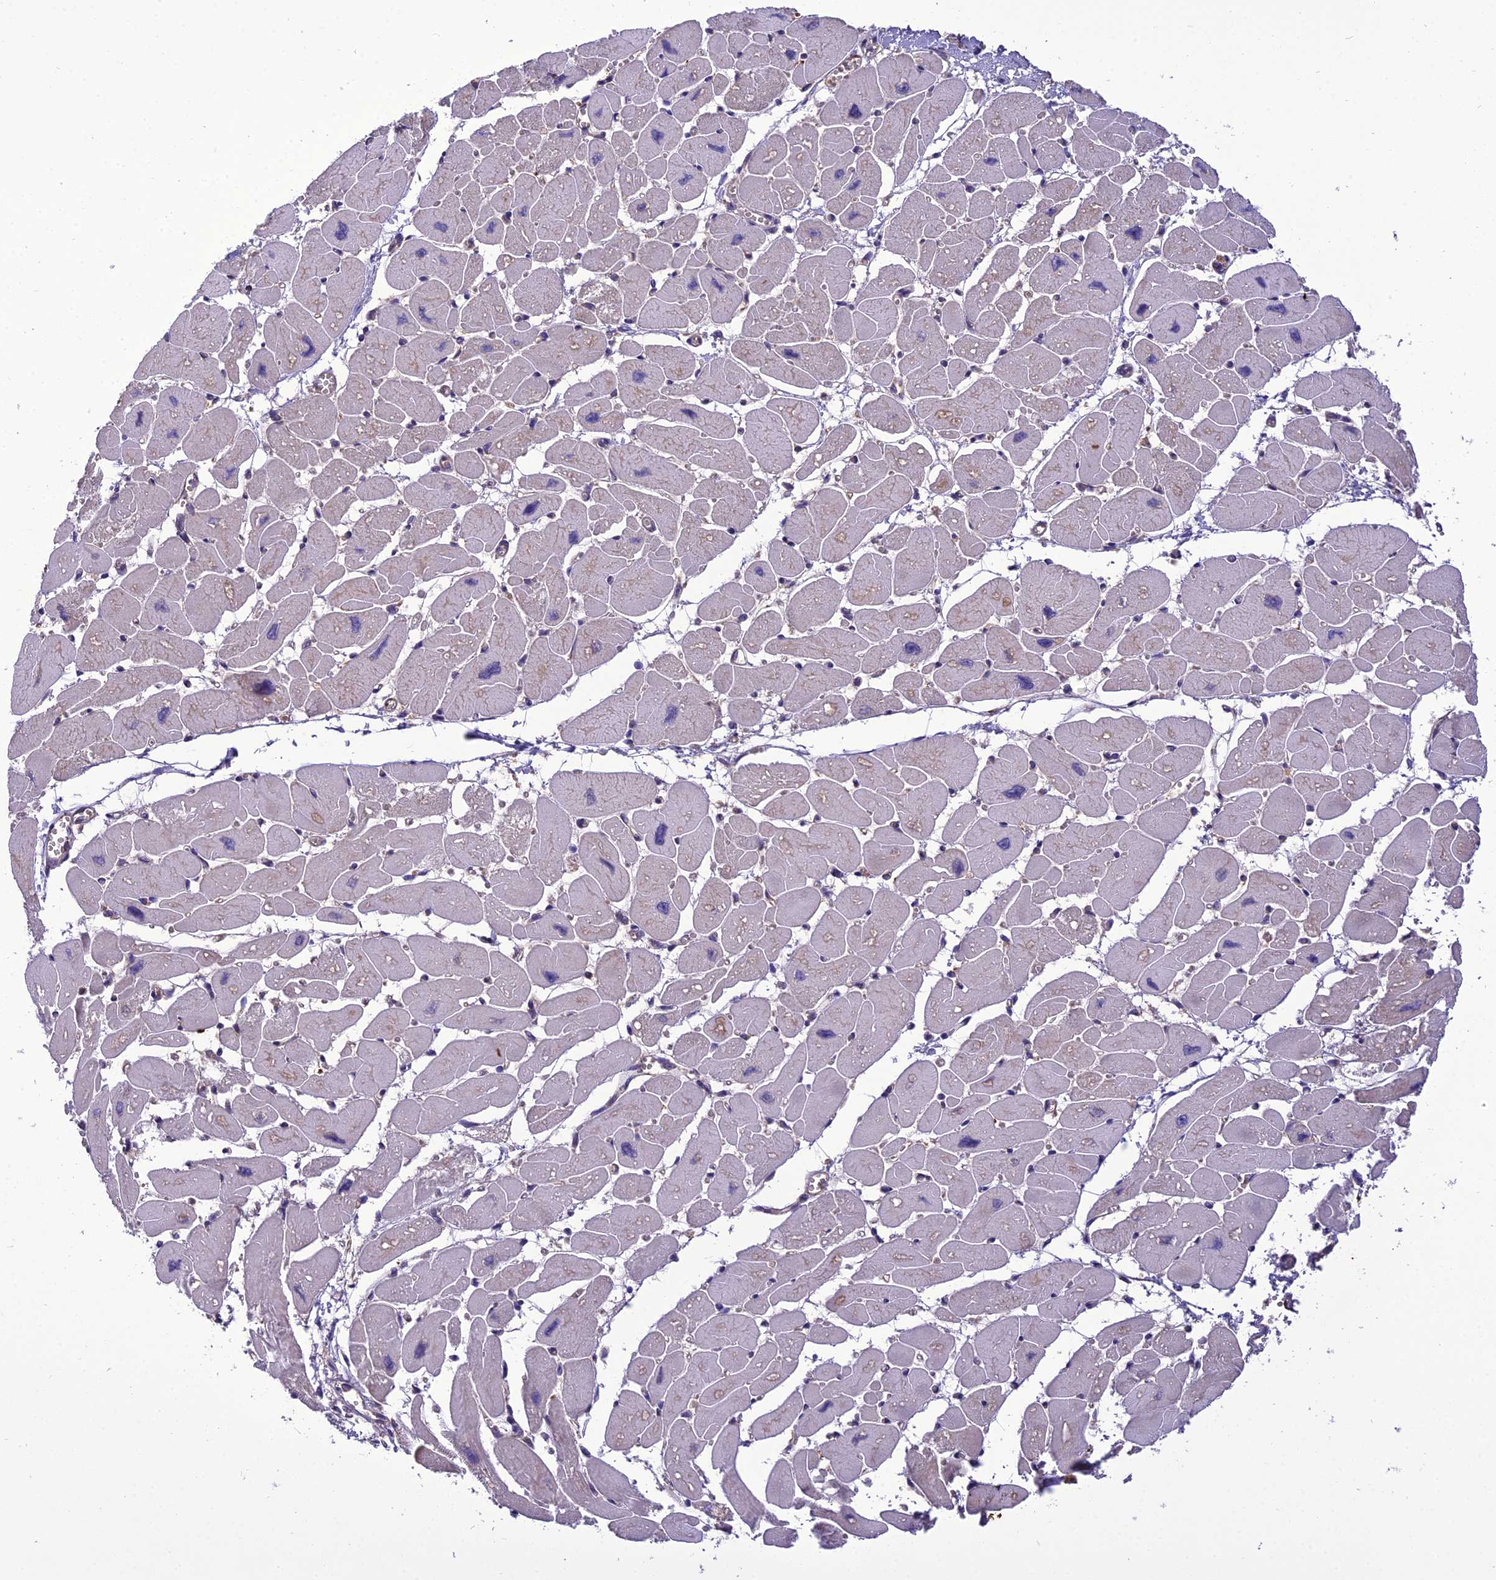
{"staining": {"intensity": "negative", "quantity": "none", "location": "none"}, "tissue": "heart muscle", "cell_type": "Cardiomyocytes", "image_type": "normal", "snomed": [{"axis": "morphology", "description": "Normal tissue, NOS"}, {"axis": "topography", "description": "Heart"}], "caption": "IHC of unremarkable human heart muscle exhibits no positivity in cardiomyocytes. (IHC, brightfield microscopy, high magnification).", "gene": "BORCS6", "patient": {"sex": "female", "age": 54}}